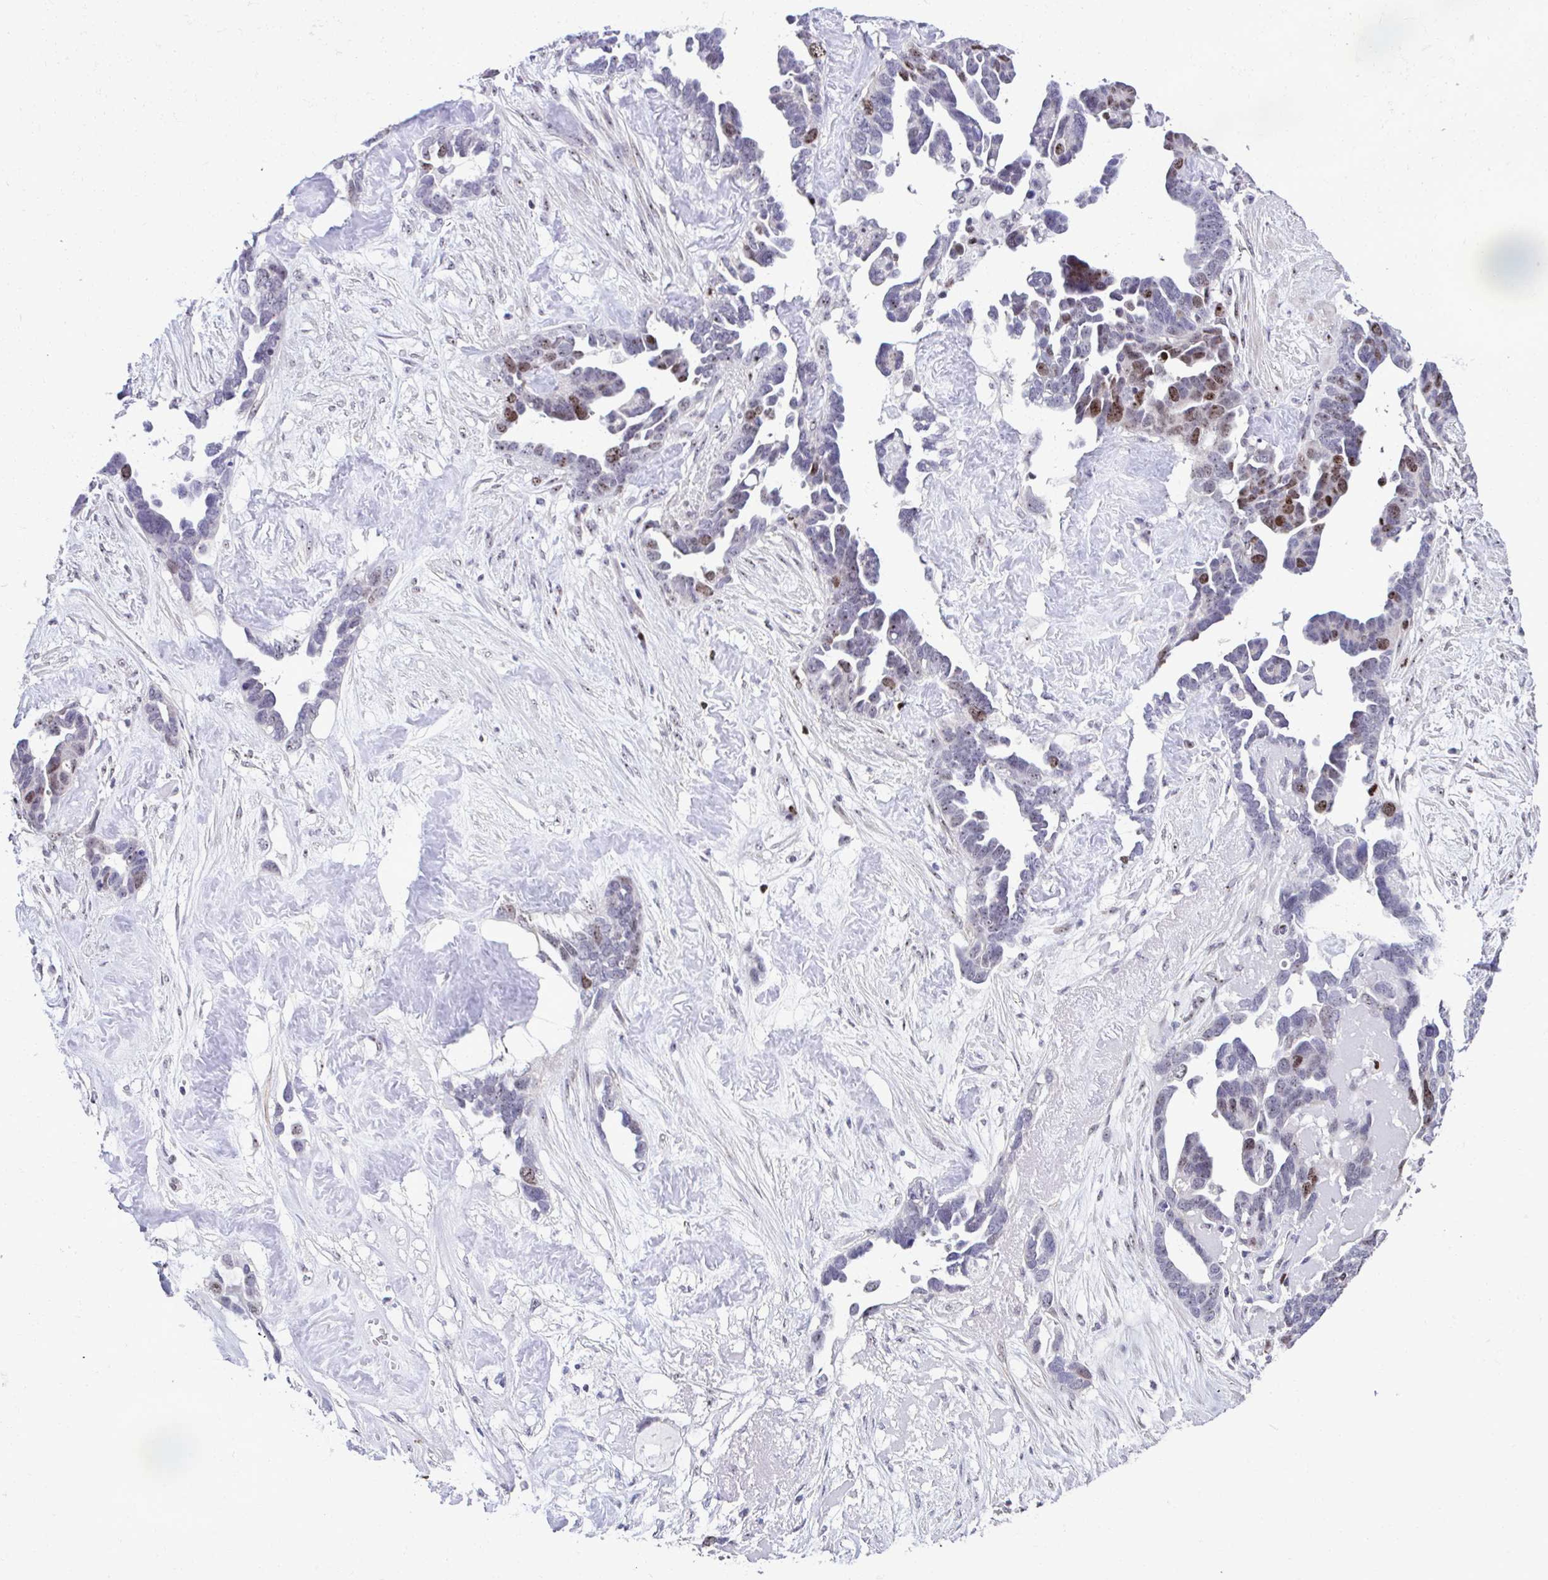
{"staining": {"intensity": "moderate", "quantity": "<25%", "location": "nuclear"}, "tissue": "ovarian cancer", "cell_type": "Tumor cells", "image_type": "cancer", "snomed": [{"axis": "morphology", "description": "Cystadenocarcinoma, serous, NOS"}, {"axis": "topography", "description": "Ovary"}], "caption": "The image shows a brown stain indicating the presence of a protein in the nuclear of tumor cells in serous cystadenocarcinoma (ovarian). (Brightfield microscopy of DAB IHC at high magnification).", "gene": "CEP72", "patient": {"sex": "female", "age": 54}}